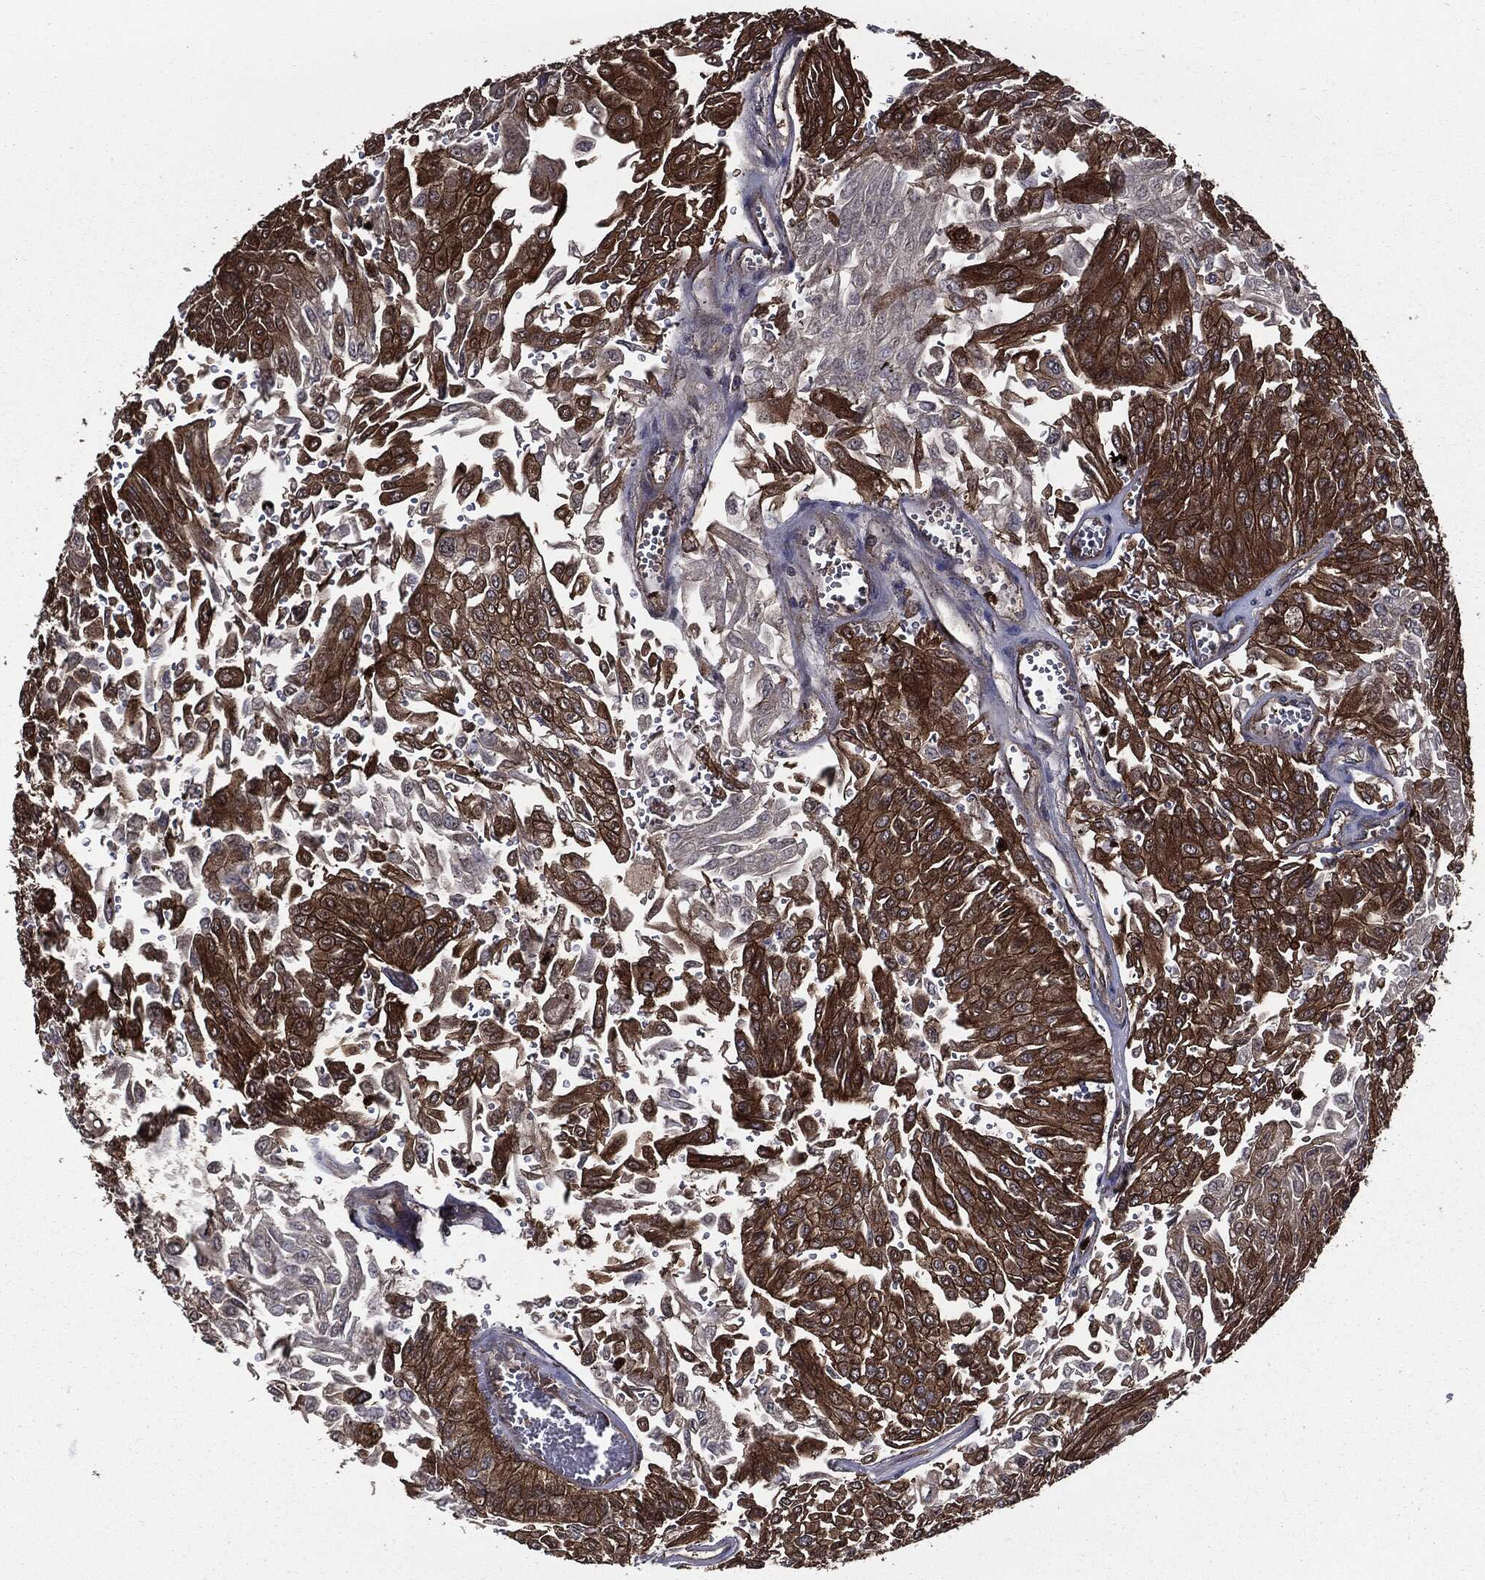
{"staining": {"intensity": "strong", "quantity": "25%-75%", "location": "cytoplasmic/membranous"}, "tissue": "urothelial cancer", "cell_type": "Tumor cells", "image_type": "cancer", "snomed": [{"axis": "morphology", "description": "Urothelial carcinoma, Low grade"}, {"axis": "topography", "description": "Urinary bladder"}], "caption": "Strong cytoplasmic/membranous expression for a protein is appreciated in approximately 25%-75% of tumor cells of urothelial carcinoma (low-grade) using IHC.", "gene": "PDCD6IP", "patient": {"sex": "male", "age": 67}}